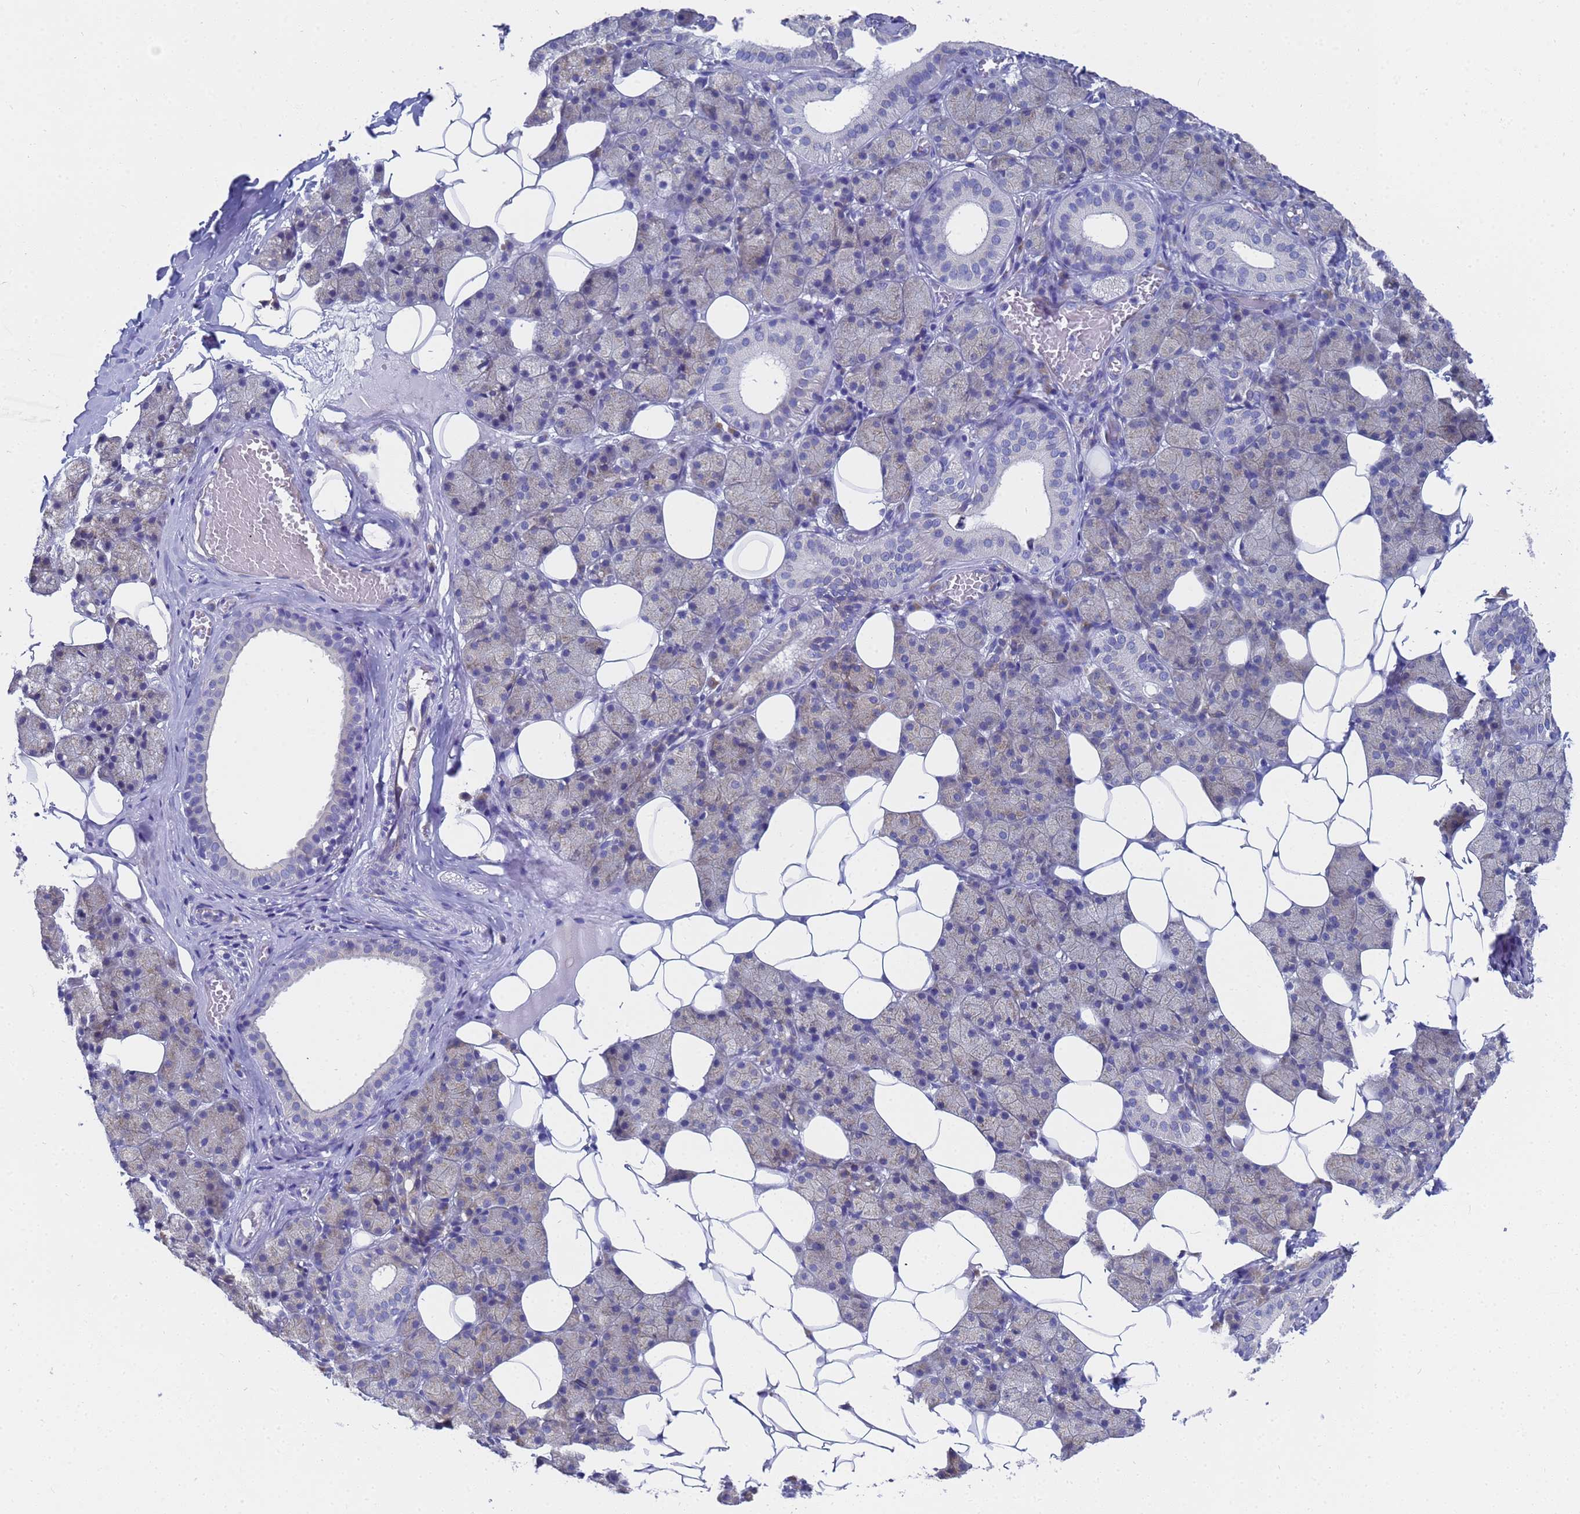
{"staining": {"intensity": "weak", "quantity": "<25%", "location": "cytoplasmic/membranous"}, "tissue": "salivary gland", "cell_type": "Glandular cells", "image_type": "normal", "snomed": [{"axis": "morphology", "description": "Normal tissue, NOS"}, {"axis": "topography", "description": "Salivary gland"}], "caption": "Immunohistochemical staining of normal human salivary gland exhibits no significant expression in glandular cells. The staining is performed using DAB brown chromogen with nuclei counter-stained in using hematoxylin.", "gene": "TM4SF4", "patient": {"sex": "female", "age": 33}}